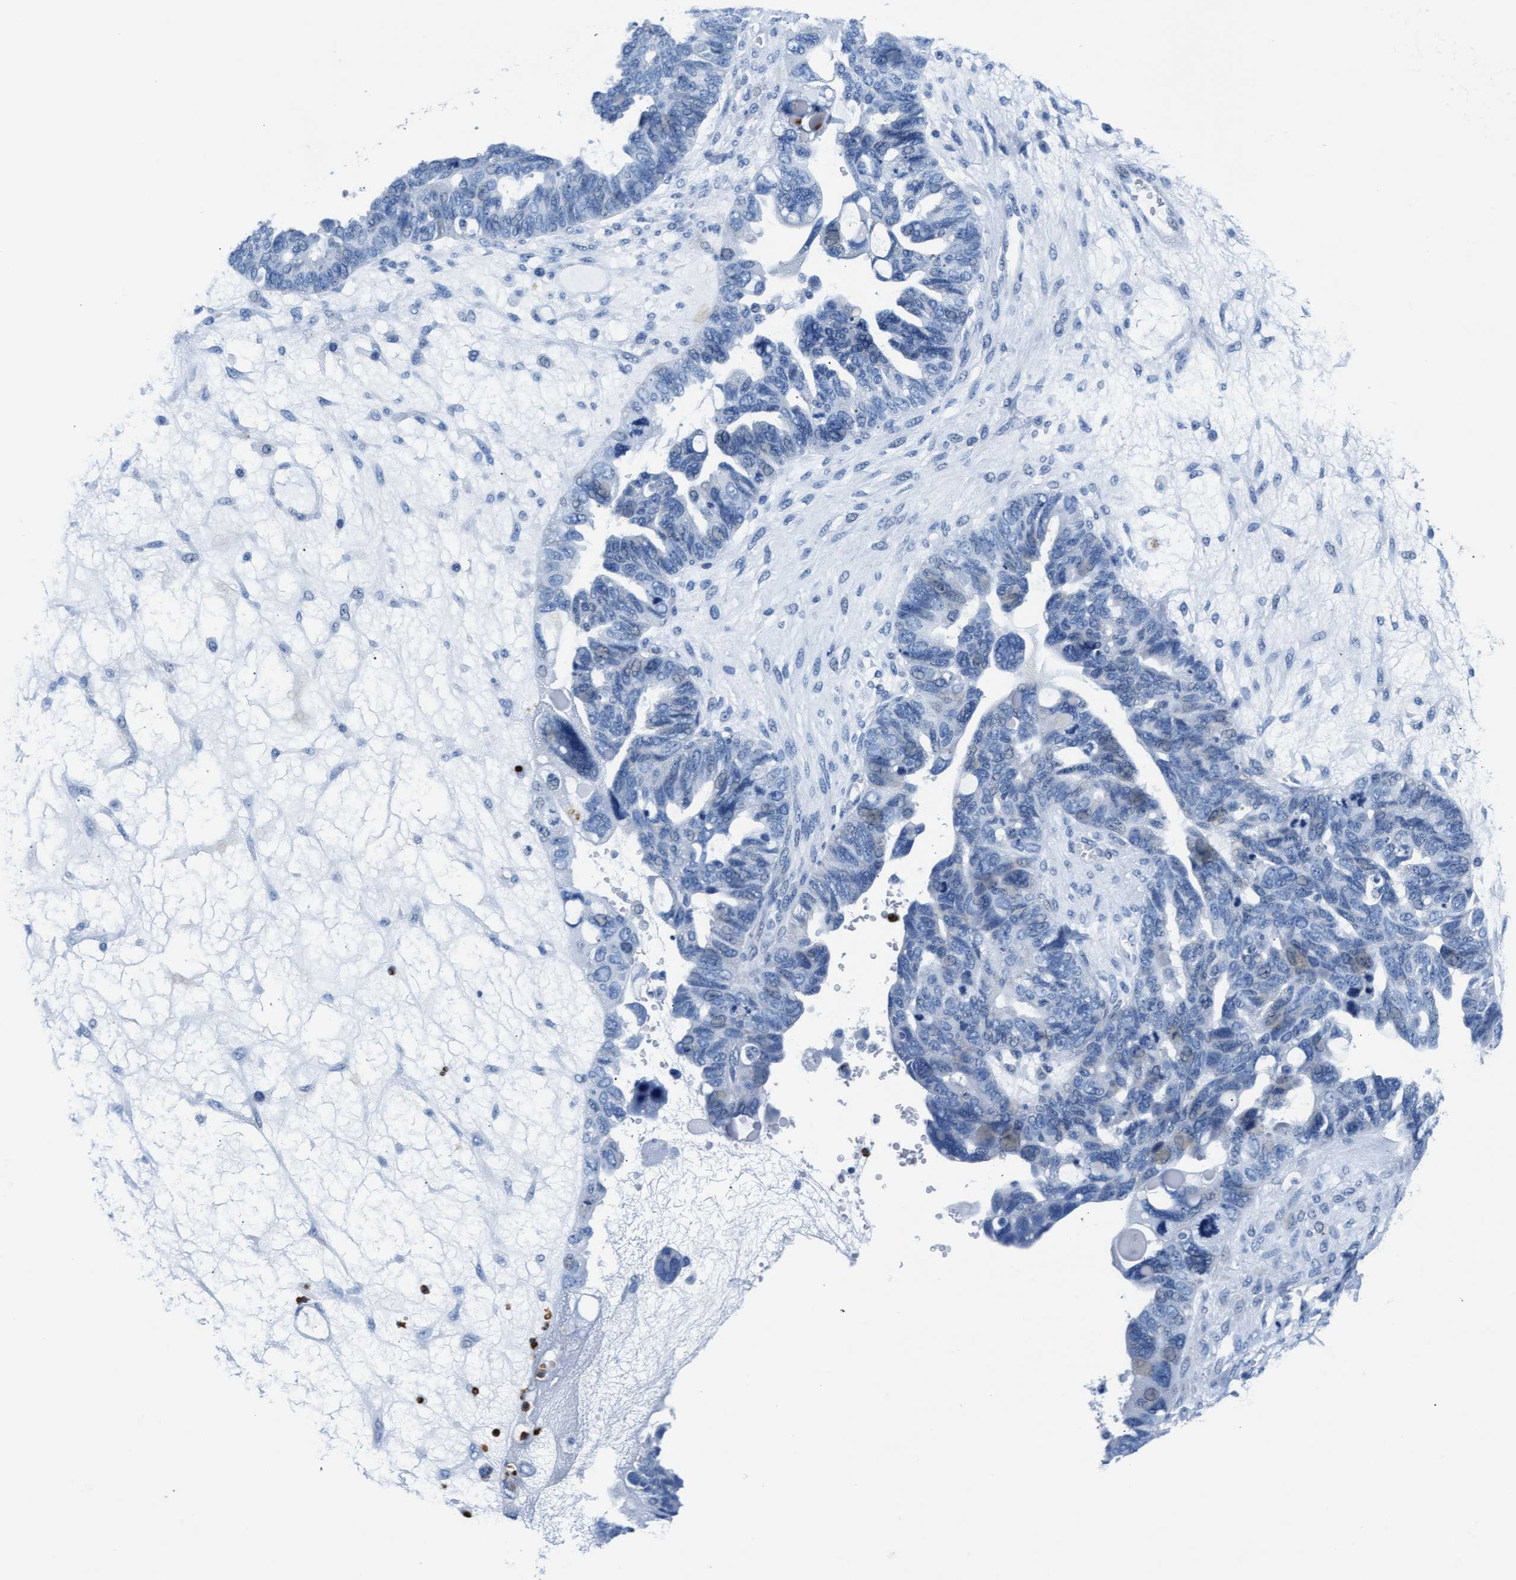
{"staining": {"intensity": "negative", "quantity": "none", "location": "none"}, "tissue": "ovarian cancer", "cell_type": "Tumor cells", "image_type": "cancer", "snomed": [{"axis": "morphology", "description": "Cystadenocarcinoma, serous, NOS"}, {"axis": "topography", "description": "Ovary"}], "caption": "A histopathology image of serous cystadenocarcinoma (ovarian) stained for a protein reveals no brown staining in tumor cells.", "gene": "MMP8", "patient": {"sex": "female", "age": 79}}